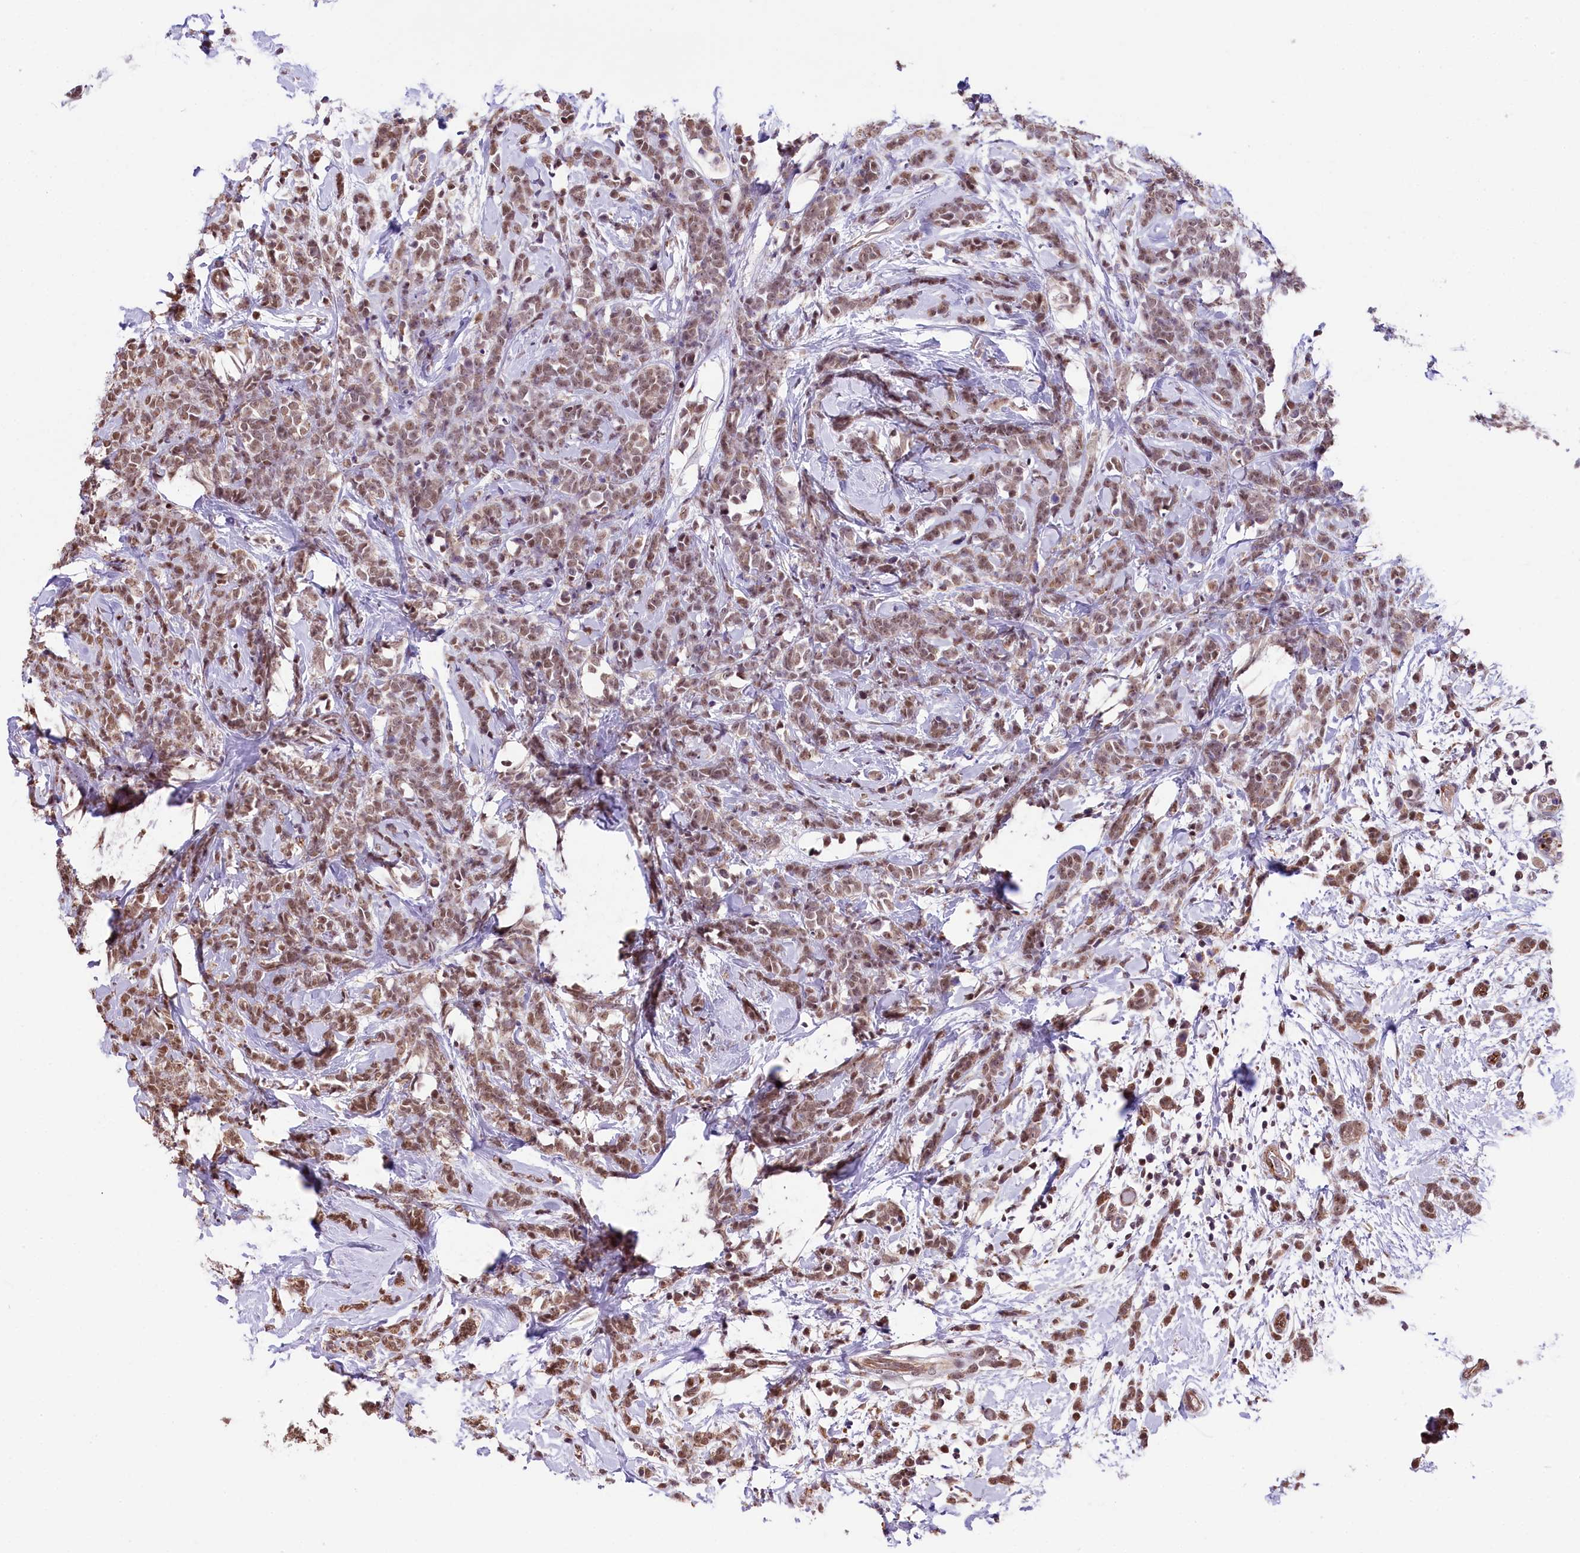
{"staining": {"intensity": "weak", "quantity": ">75%", "location": "cytoplasmic/membranous,nuclear"}, "tissue": "breast cancer", "cell_type": "Tumor cells", "image_type": "cancer", "snomed": [{"axis": "morphology", "description": "Lobular carcinoma"}, {"axis": "topography", "description": "Breast"}], "caption": "Protein staining by immunohistochemistry (IHC) shows weak cytoplasmic/membranous and nuclear positivity in about >75% of tumor cells in breast cancer. (Stains: DAB in brown, nuclei in blue, Microscopy: brightfield microscopy at high magnification).", "gene": "MRPL54", "patient": {"sex": "female", "age": 58}}